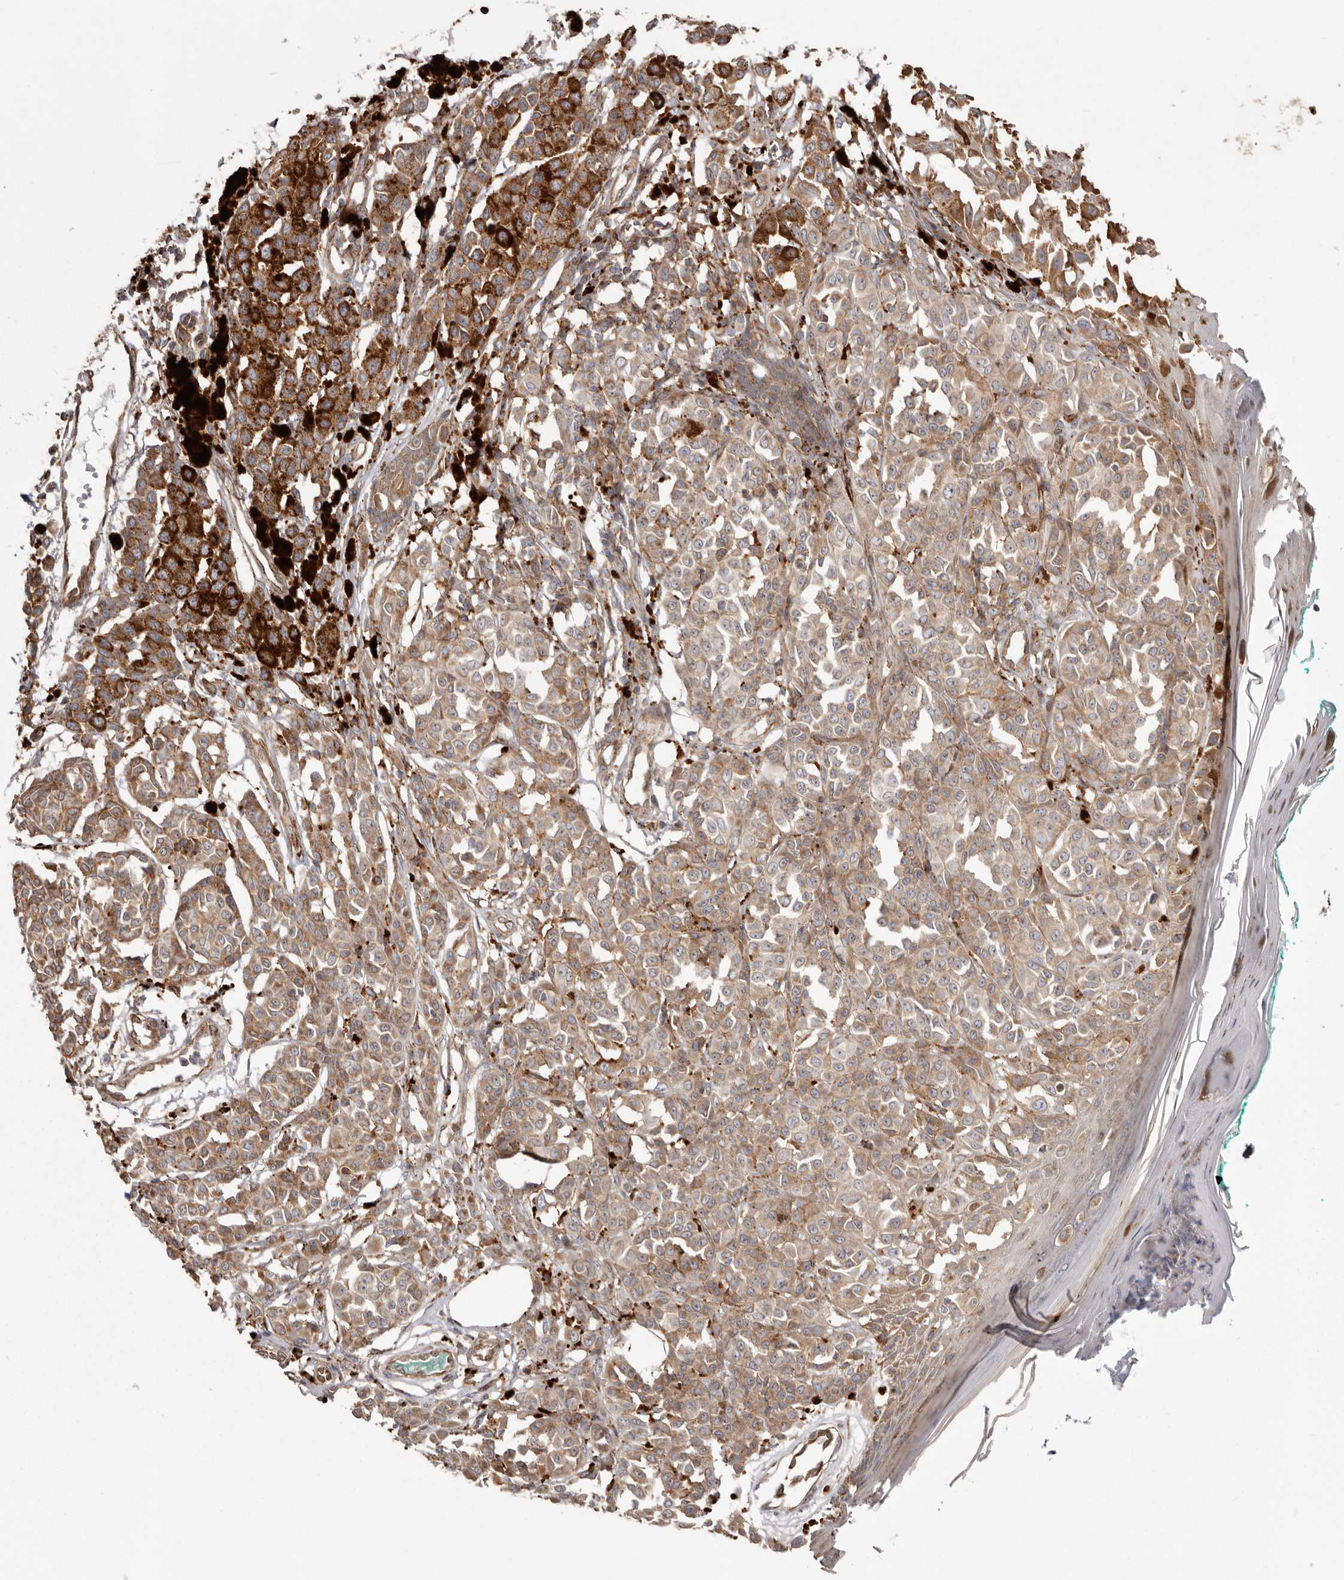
{"staining": {"intensity": "moderate", "quantity": ">75%", "location": "cytoplasmic/membranous"}, "tissue": "melanoma", "cell_type": "Tumor cells", "image_type": "cancer", "snomed": [{"axis": "morphology", "description": "Malignant melanoma, NOS"}, {"axis": "topography", "description": "Skin of leg"}], "caption": "Immunohistochemistry of malignant melanoma shows medium levels of moderate cytoplasmic/membranous staining in approximately >75% of tumor cells.", "gene": "NUP43", "patient": {"sex": "female", "age": 72}}